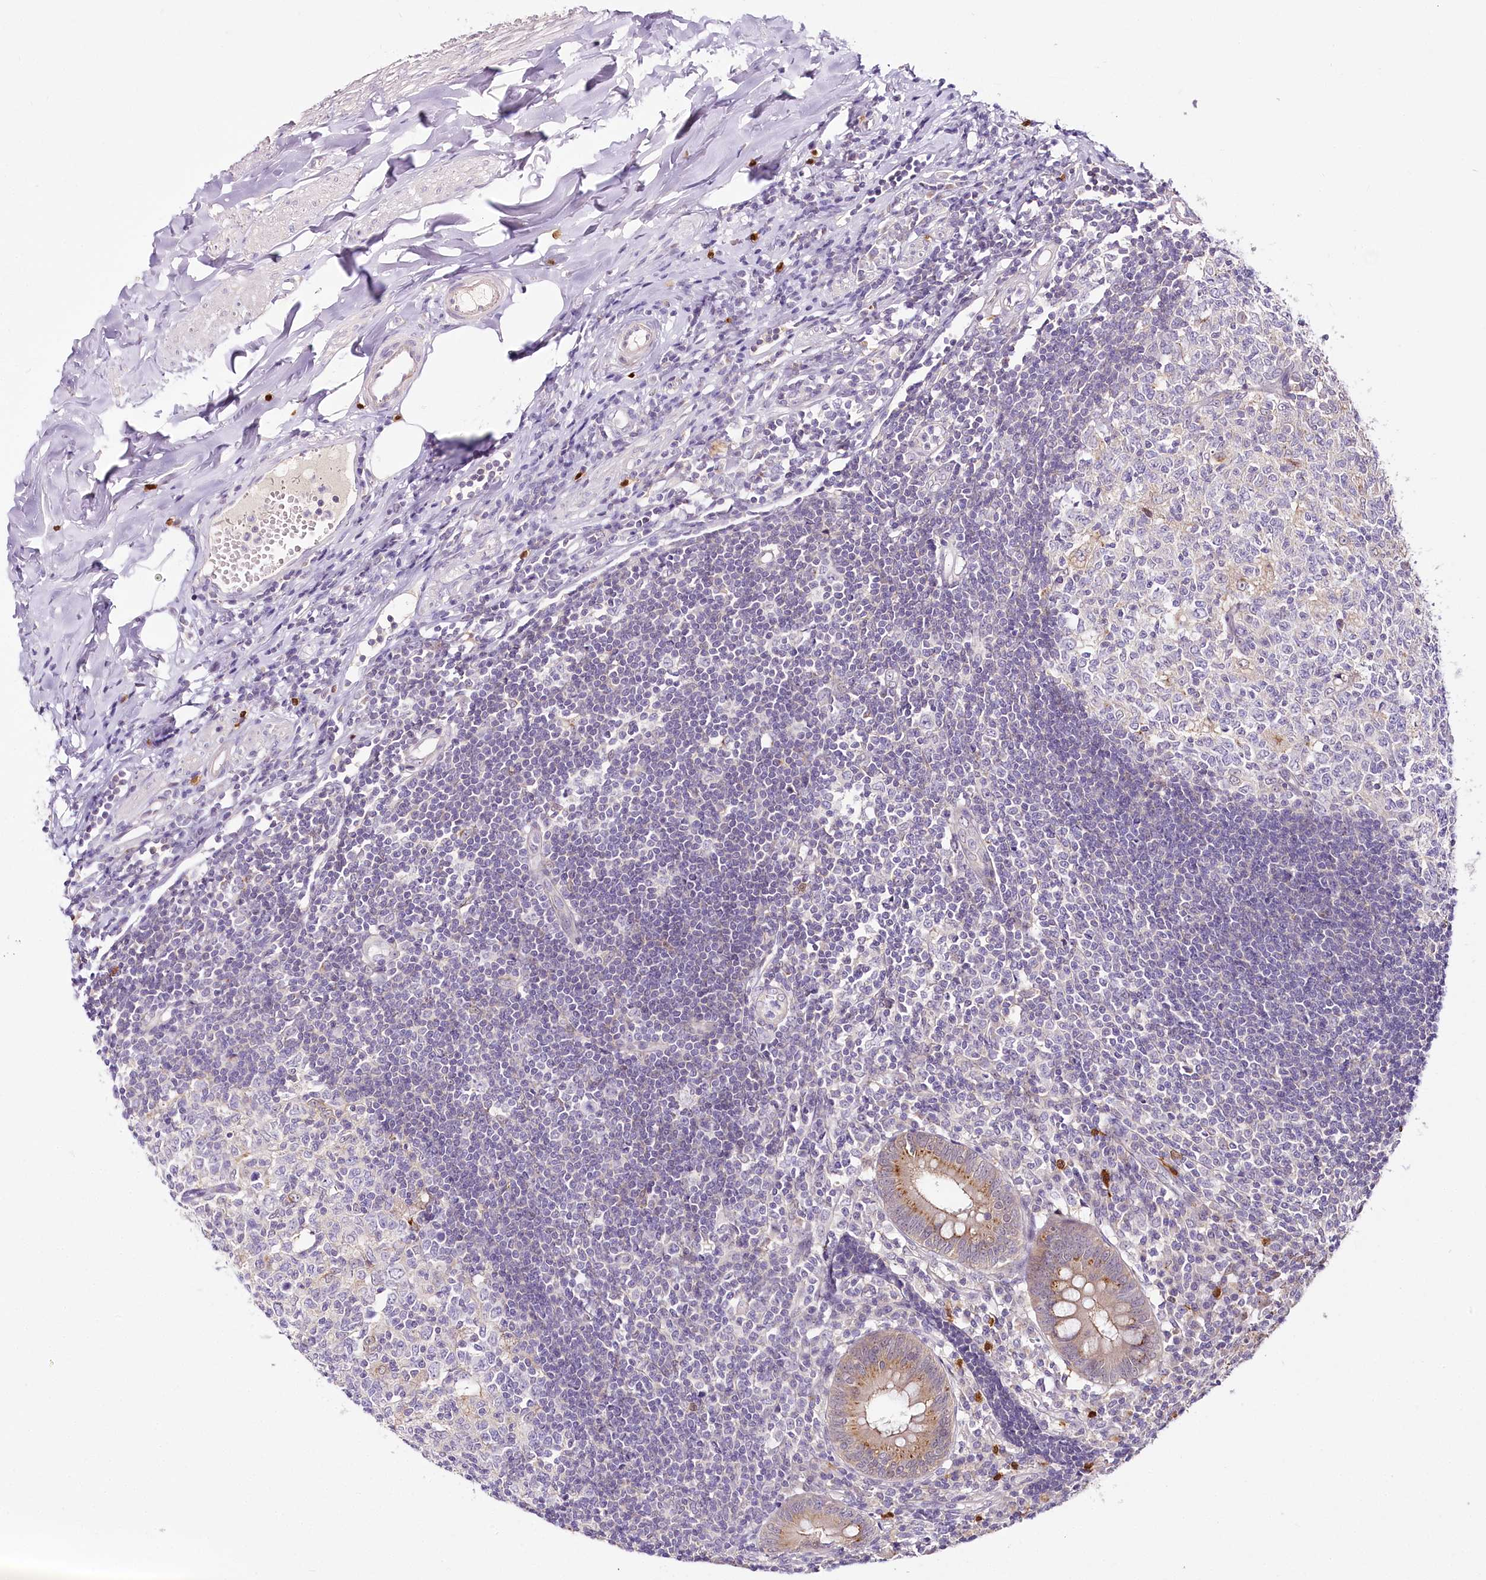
{"staining": {"intensity": "moderate", "quantity": ">75%", "location": "cytoplasmic/membranous"}, "tissue": "appendix", "cell_type": "Glandular cells", "image_type": "normal", "snomed": [{"axis": "morphology", "description": "Normal tissue, NOS"}, {"axis": "topography", "description": "Appendix"}], "caption": "This image exhibits immunohistochemistry (IHC) staining of unremarkable appendix, with medium moderate cytoplasmic/membranous staining in approximately >75% of glandular cells.", "gene": "VWA5A", "patient": {"sex": "female", "age": 54}}